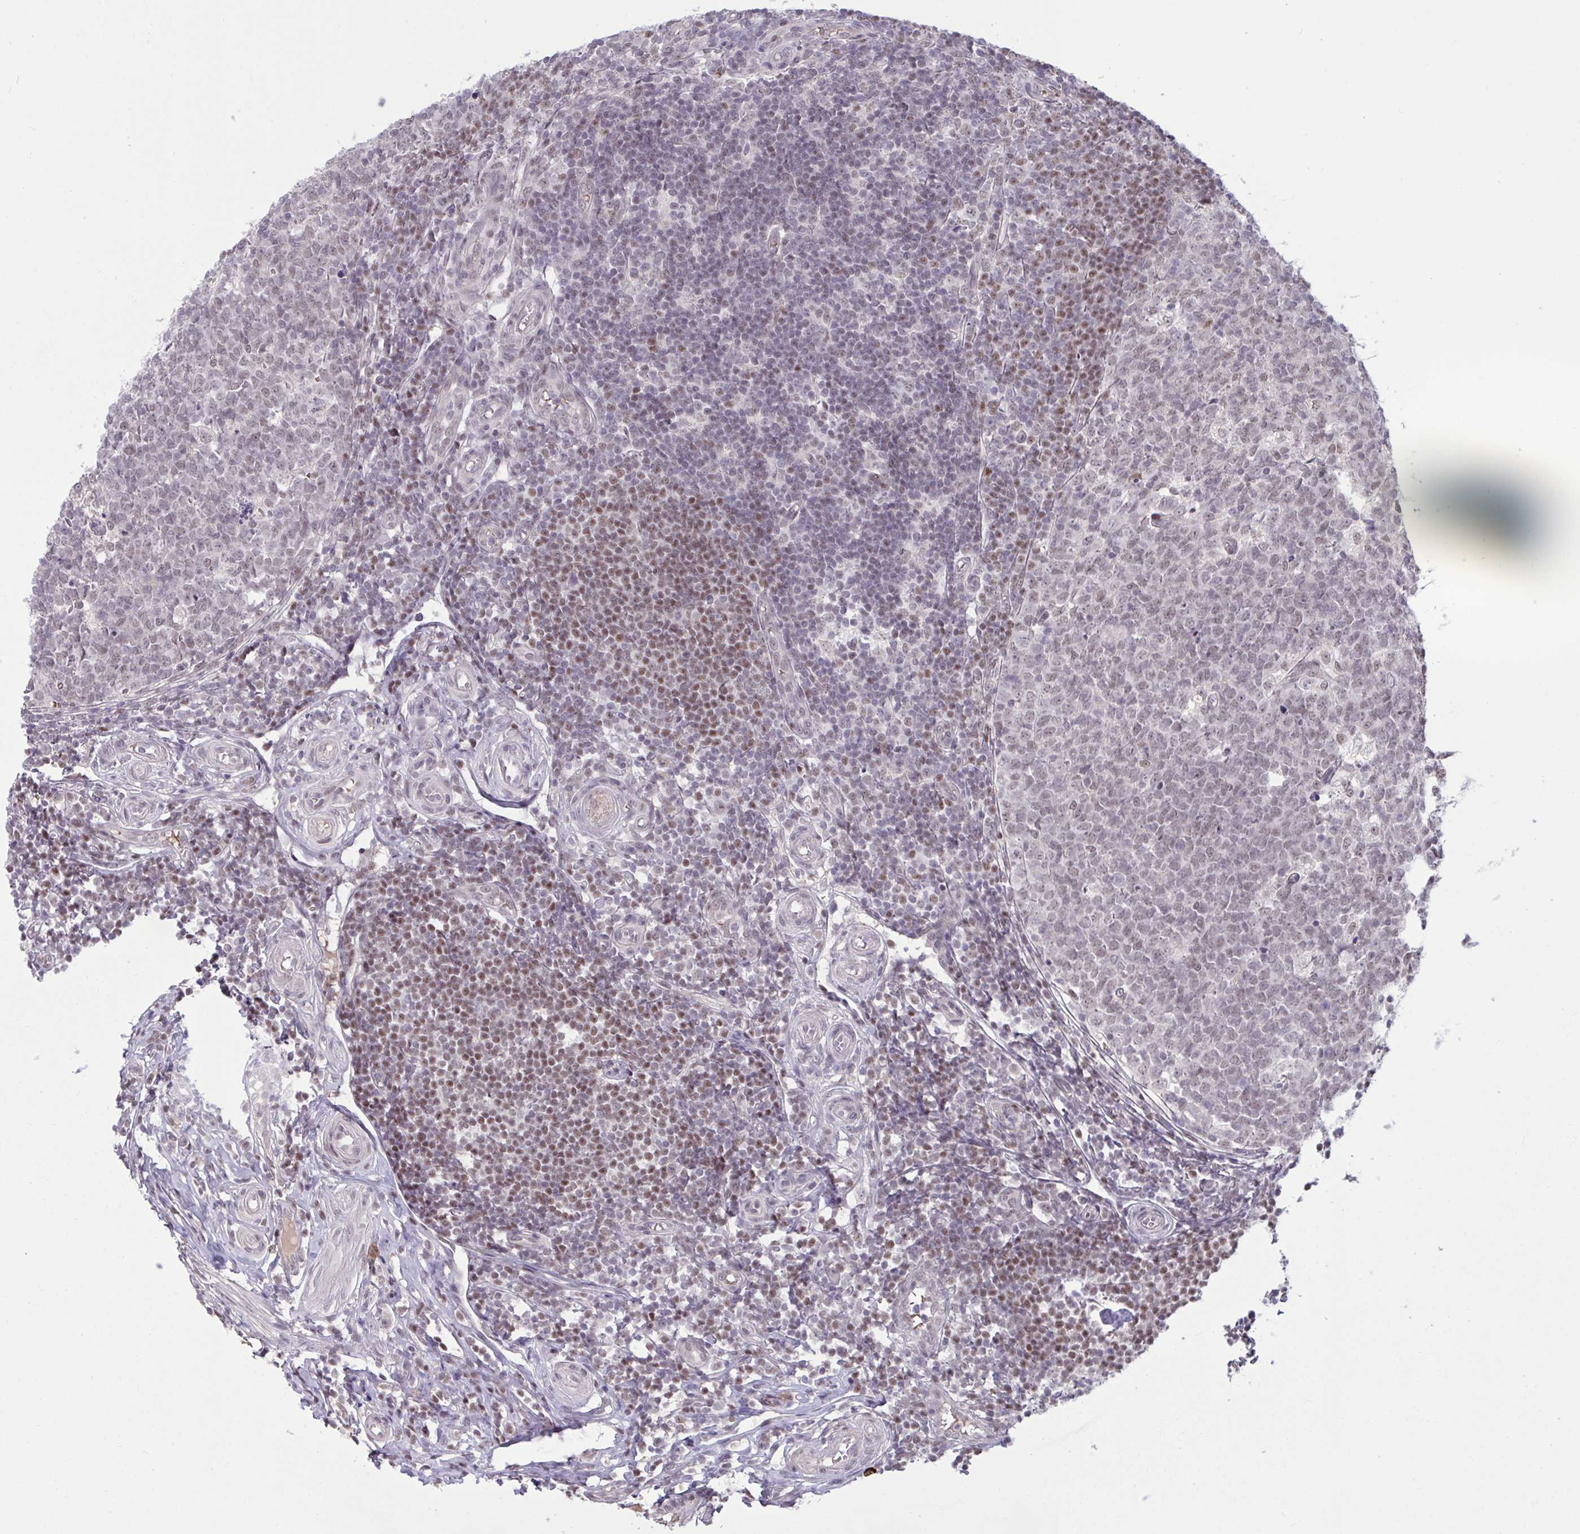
{"staining": {"intensity": "weak", "quantity": "25%-75%", "location": "nuclear"}, "tissue": "appendix", "cell_type": "Glandular cells", "image_type": "normal", "snomed": [{"axis": "morphology", "description": "Normal tissue, NOS"}, {"axis": "topography", "description": "Appendix"}], "caption": "Appendix stained with immunohistochemistry (IHC) reveals weak nuclear staining in approximately 25%-75% of glandular cells.", "gene": "ZNF414", "patient": {"sex": "male", "age": 18}}